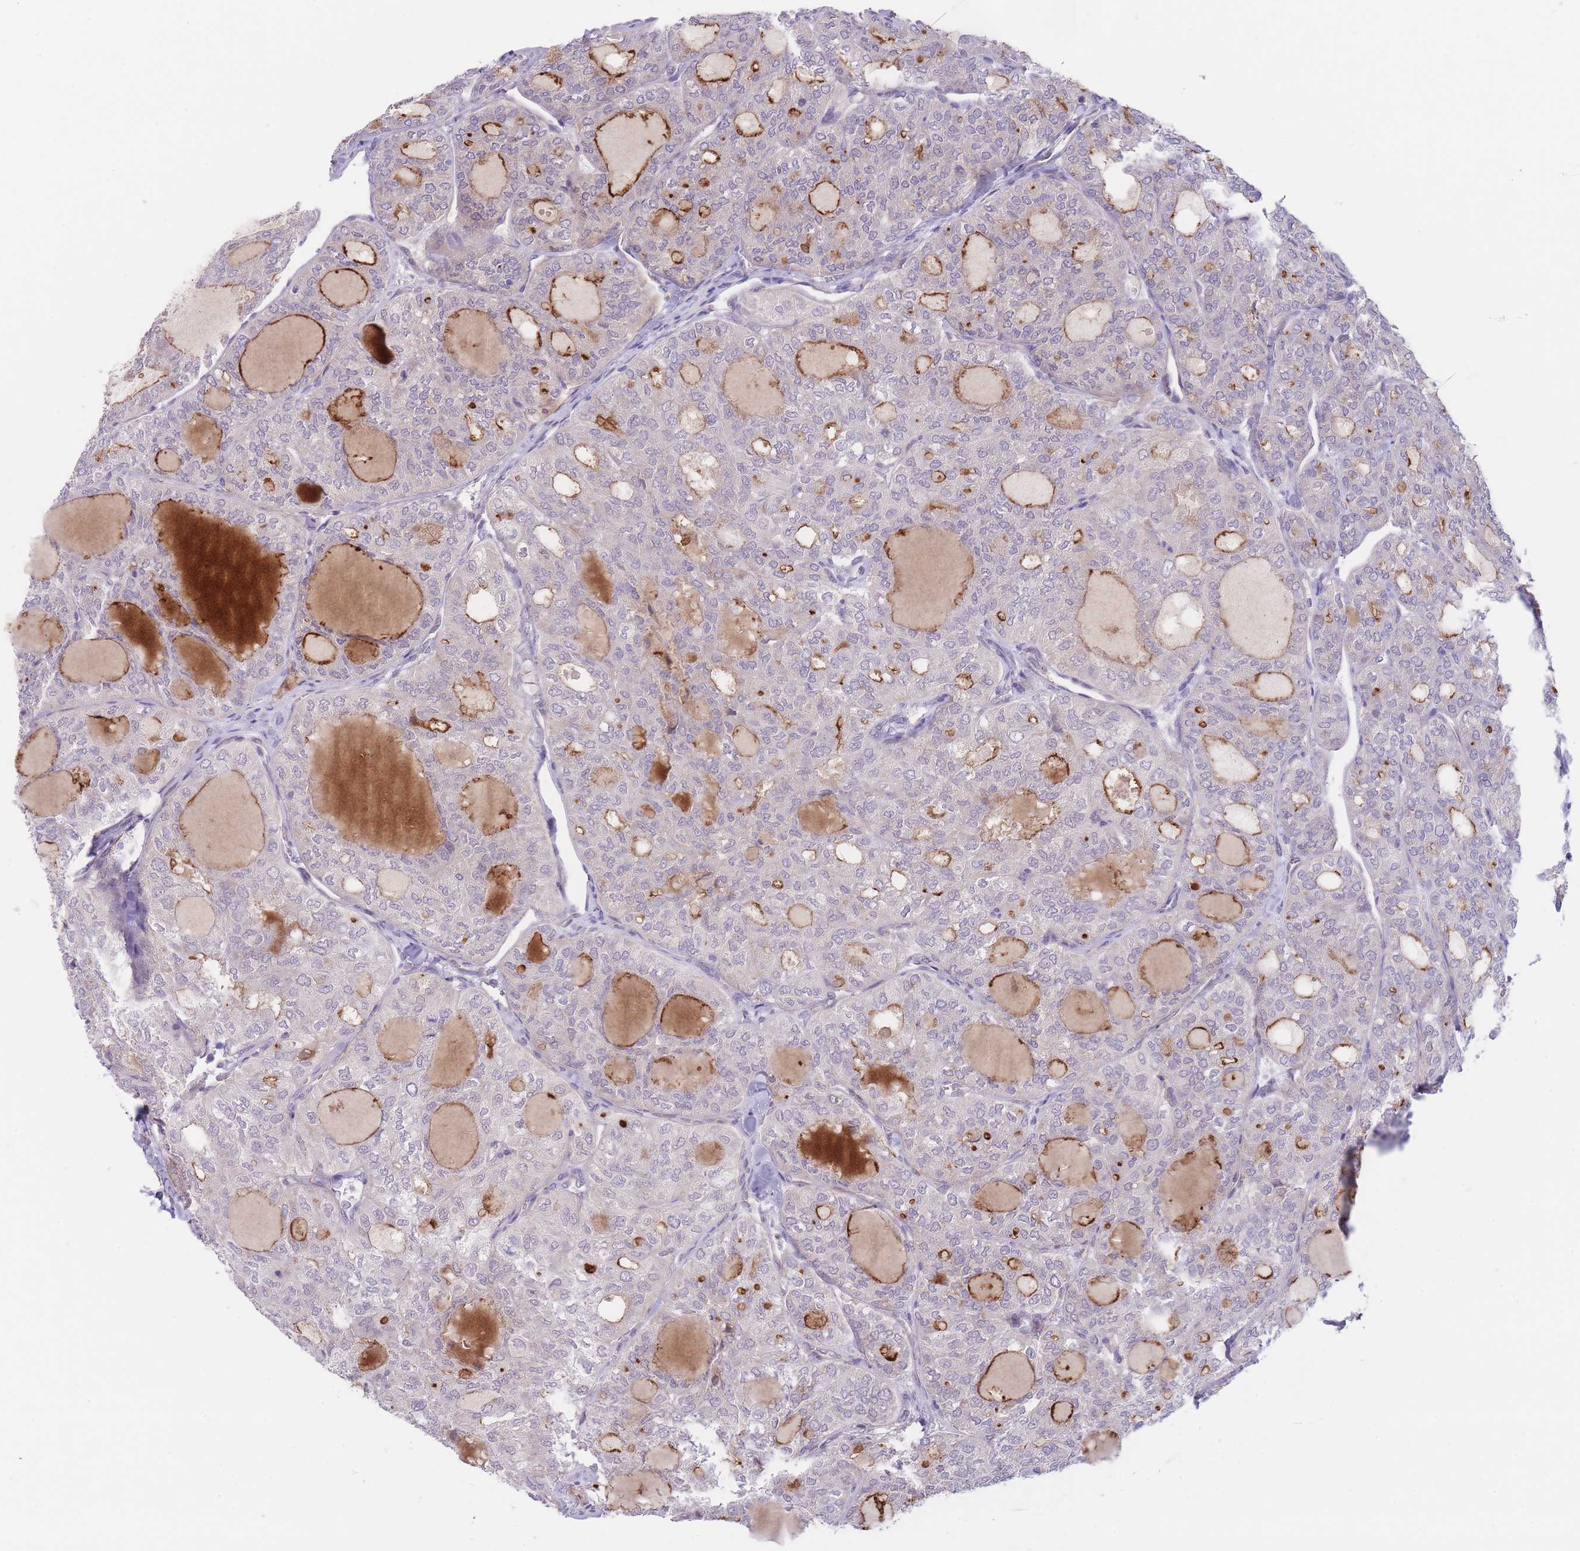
{"staining": {"intensity": "moderate", "quantity": "<25%", "location": "cytoplasmic/membranous"}, "tissue": "thyroid cancer", "cell_type": "Tumor cells", "image_type": "cancer", "snomed": [{"axis": "morphology", "description": "Follicular adenoma carcinoma, NOS"}, {"axis": "topography", "description": "Thyroid gland"}], "caption": "Immunohistochemical staining of human follicular adenoma carcinoma (thyroid) exhibits moderate cytoplasmic/membranous protein expression in approximately <25% of tumor cells.", "gene": "QTRT1", "patient": {"sex": "male", "age": 75}}